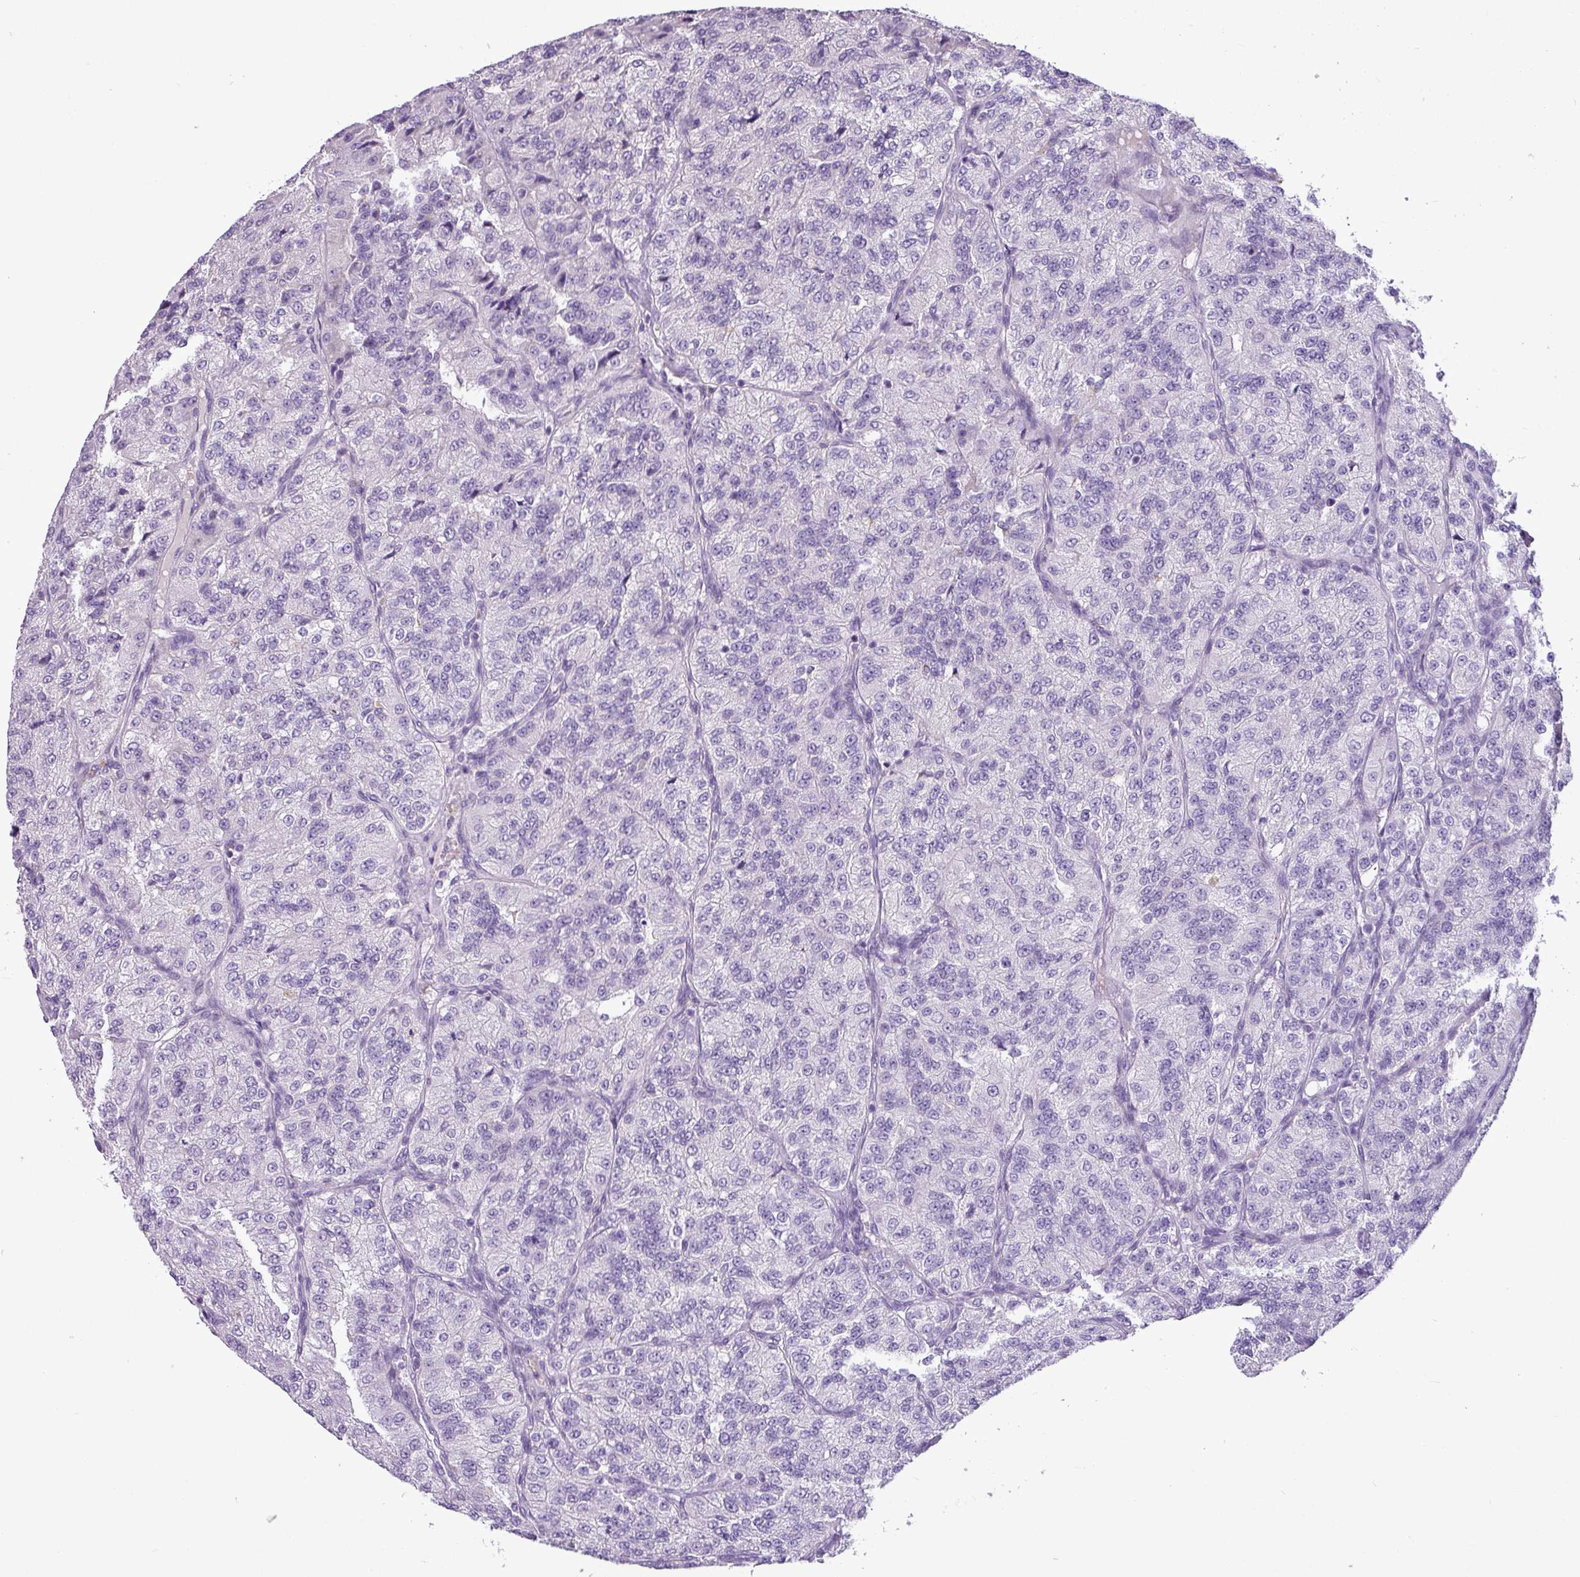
{"staining": {"intensity": "negative", "quantity": "none", "location": "none"}, "tissue": "renal cancer", "cell_type": "Tumor cells", "image_type": "cancer", "snomed": [{"axis": "morphology", "description": "Adenocarcinoma, NOS"}, {"axis": "topography", "description": "Kidney"}], "caption": "The image displays no significant staining in tumor cells of adenocarcinoma (renal).", "gene": "IL17A", "patient": {"sex": "female", "age": 63}}